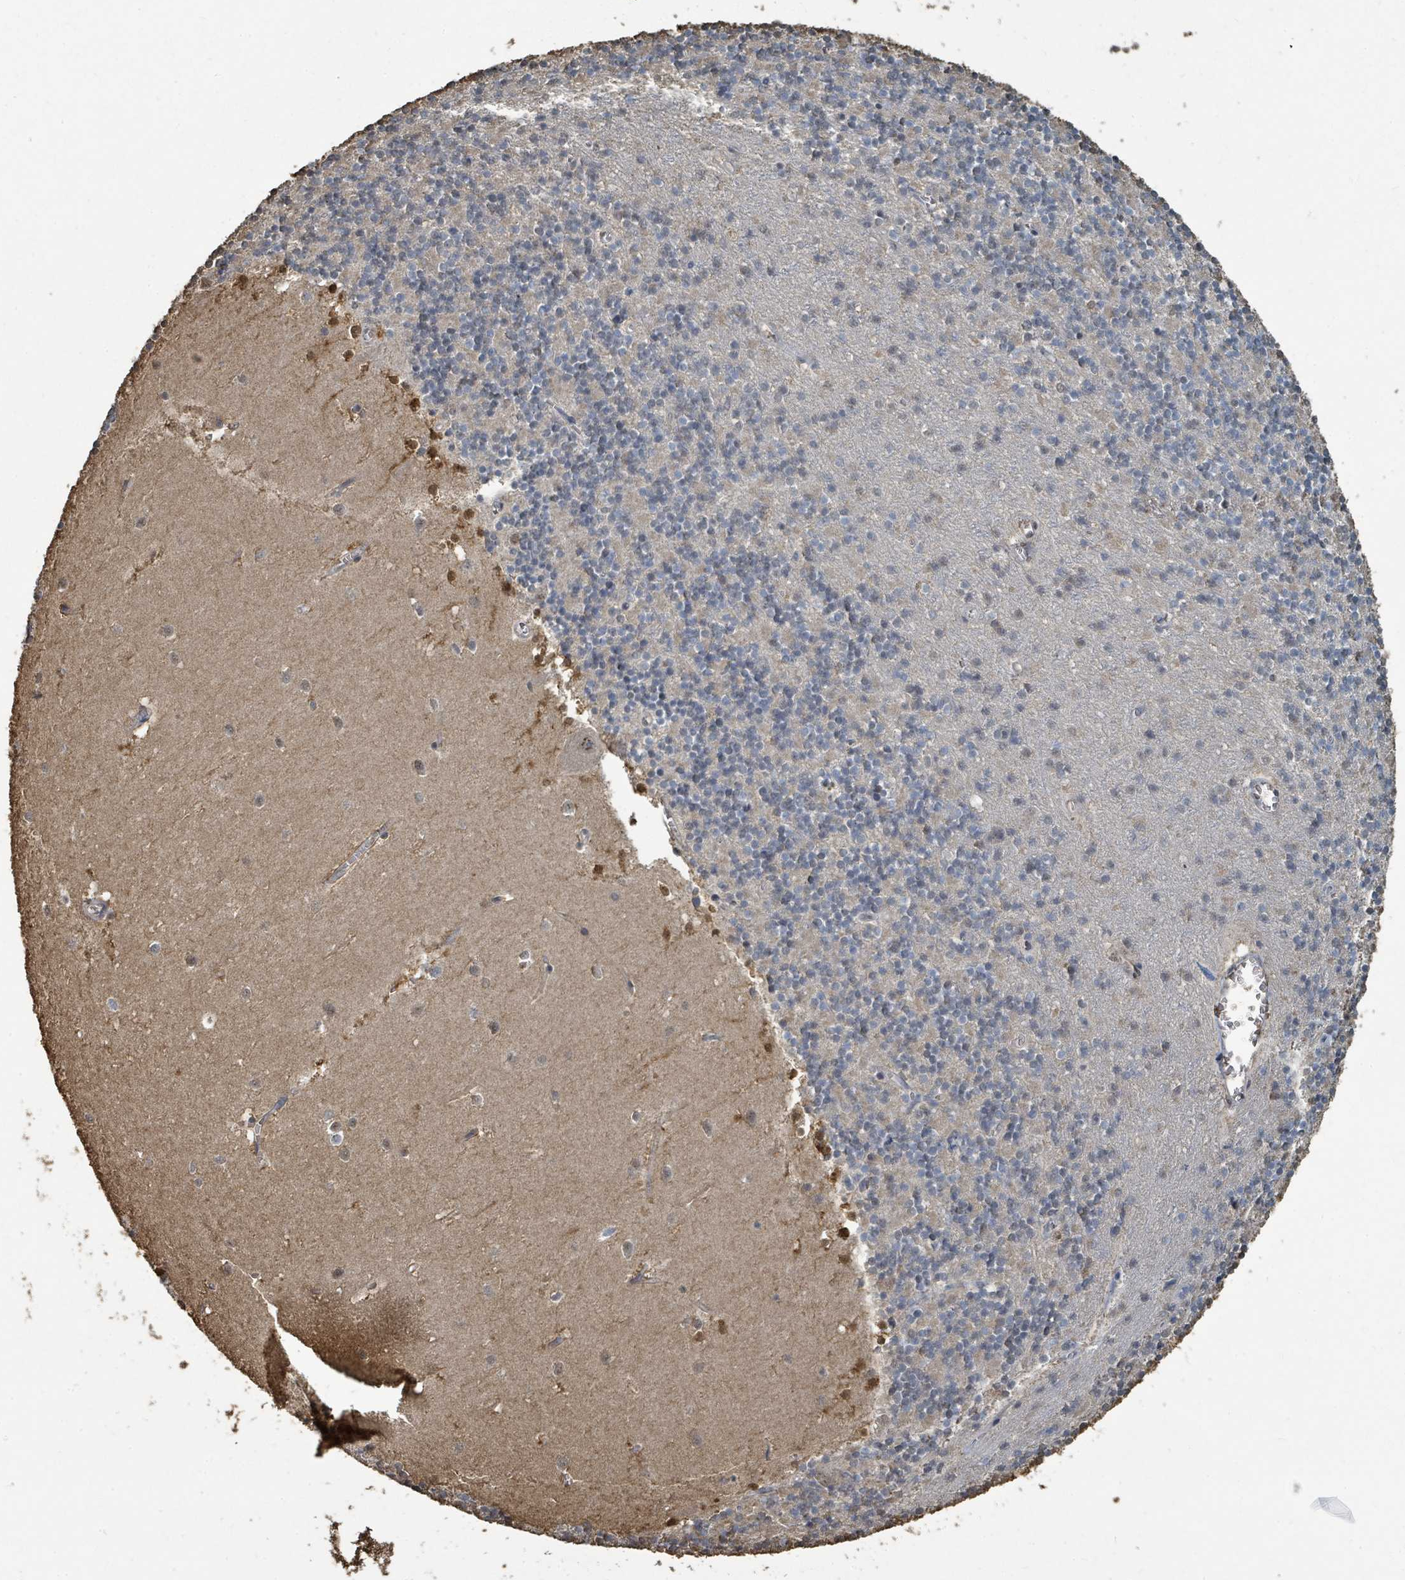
{"staining": {"intensity": "negative", "quantity": "none", "location": "none"}, "tissue": "cerebellum", "cell_type": "Cells in granular layer", "image_type": "normal", "snomed": [{"axis": "morphology", "description": "Normal tissue, NOS"}, {"axis": "topography", "description": "Cerebellum"}], "caption": "Immunohistochemistry of benign cerebellum shows no staining in cells in granular layer.", "gene": "C6orf52", "patient": {"sex": "male", "age": 54}}